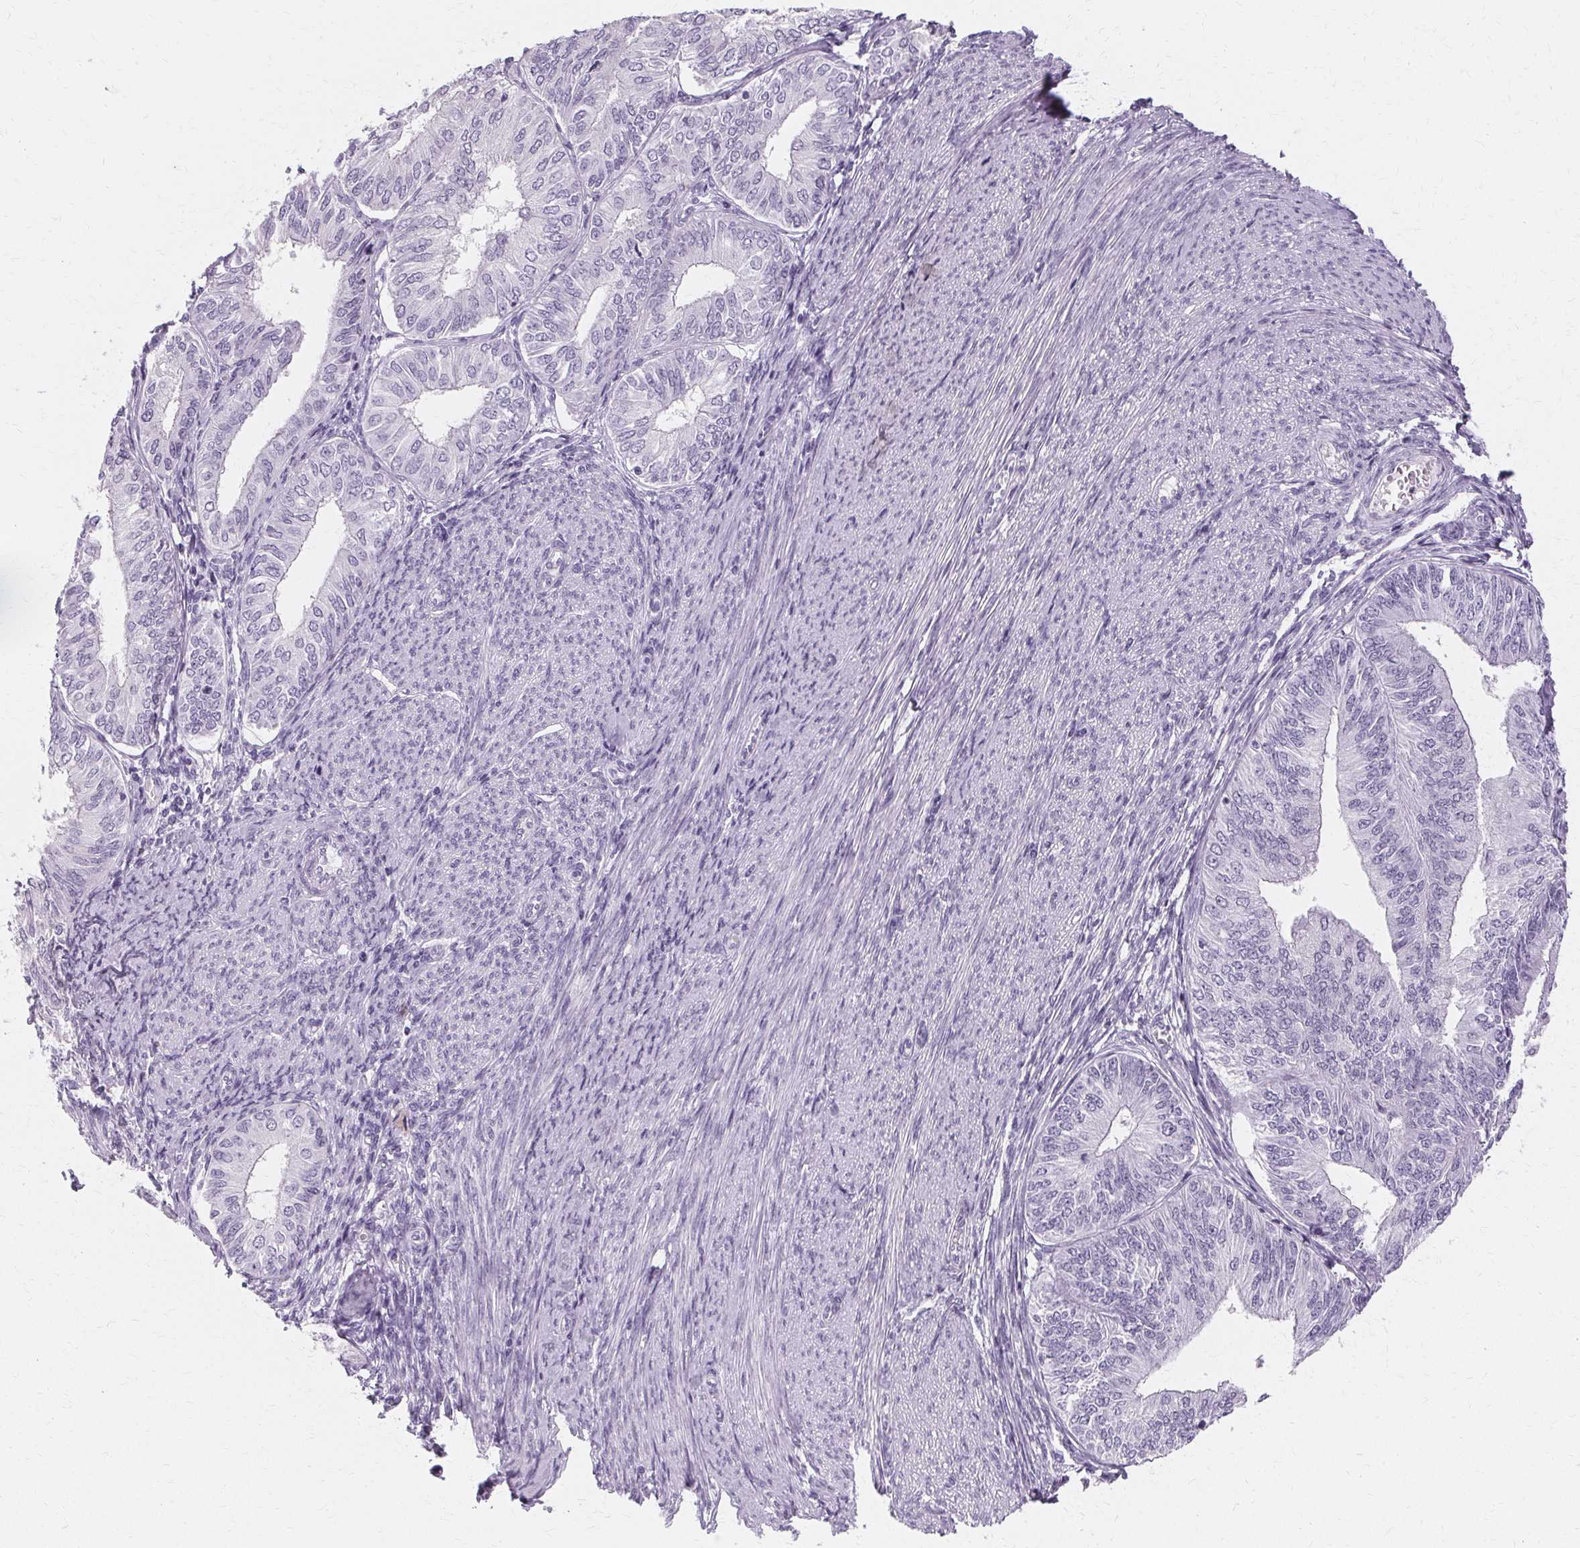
{"staining": {"intensity": "negative", "quantity": "none", "location": "none"}, "tissue": "endometrial cancer", "cell_type": "Tumor cells", "image_type": "cancer", "snomed": [{"axis": "morphology", "description": "Adenocarcinoma, NOS"}, {"axis": "topography", "description": "Endometrium"}], "caption": "Adenocarcinoma (endometrial) stained for a protein using IHC reveals no expression tumor cells.", "gene": "KRT6C", "patient": {"sex": "female", "age": 58}}